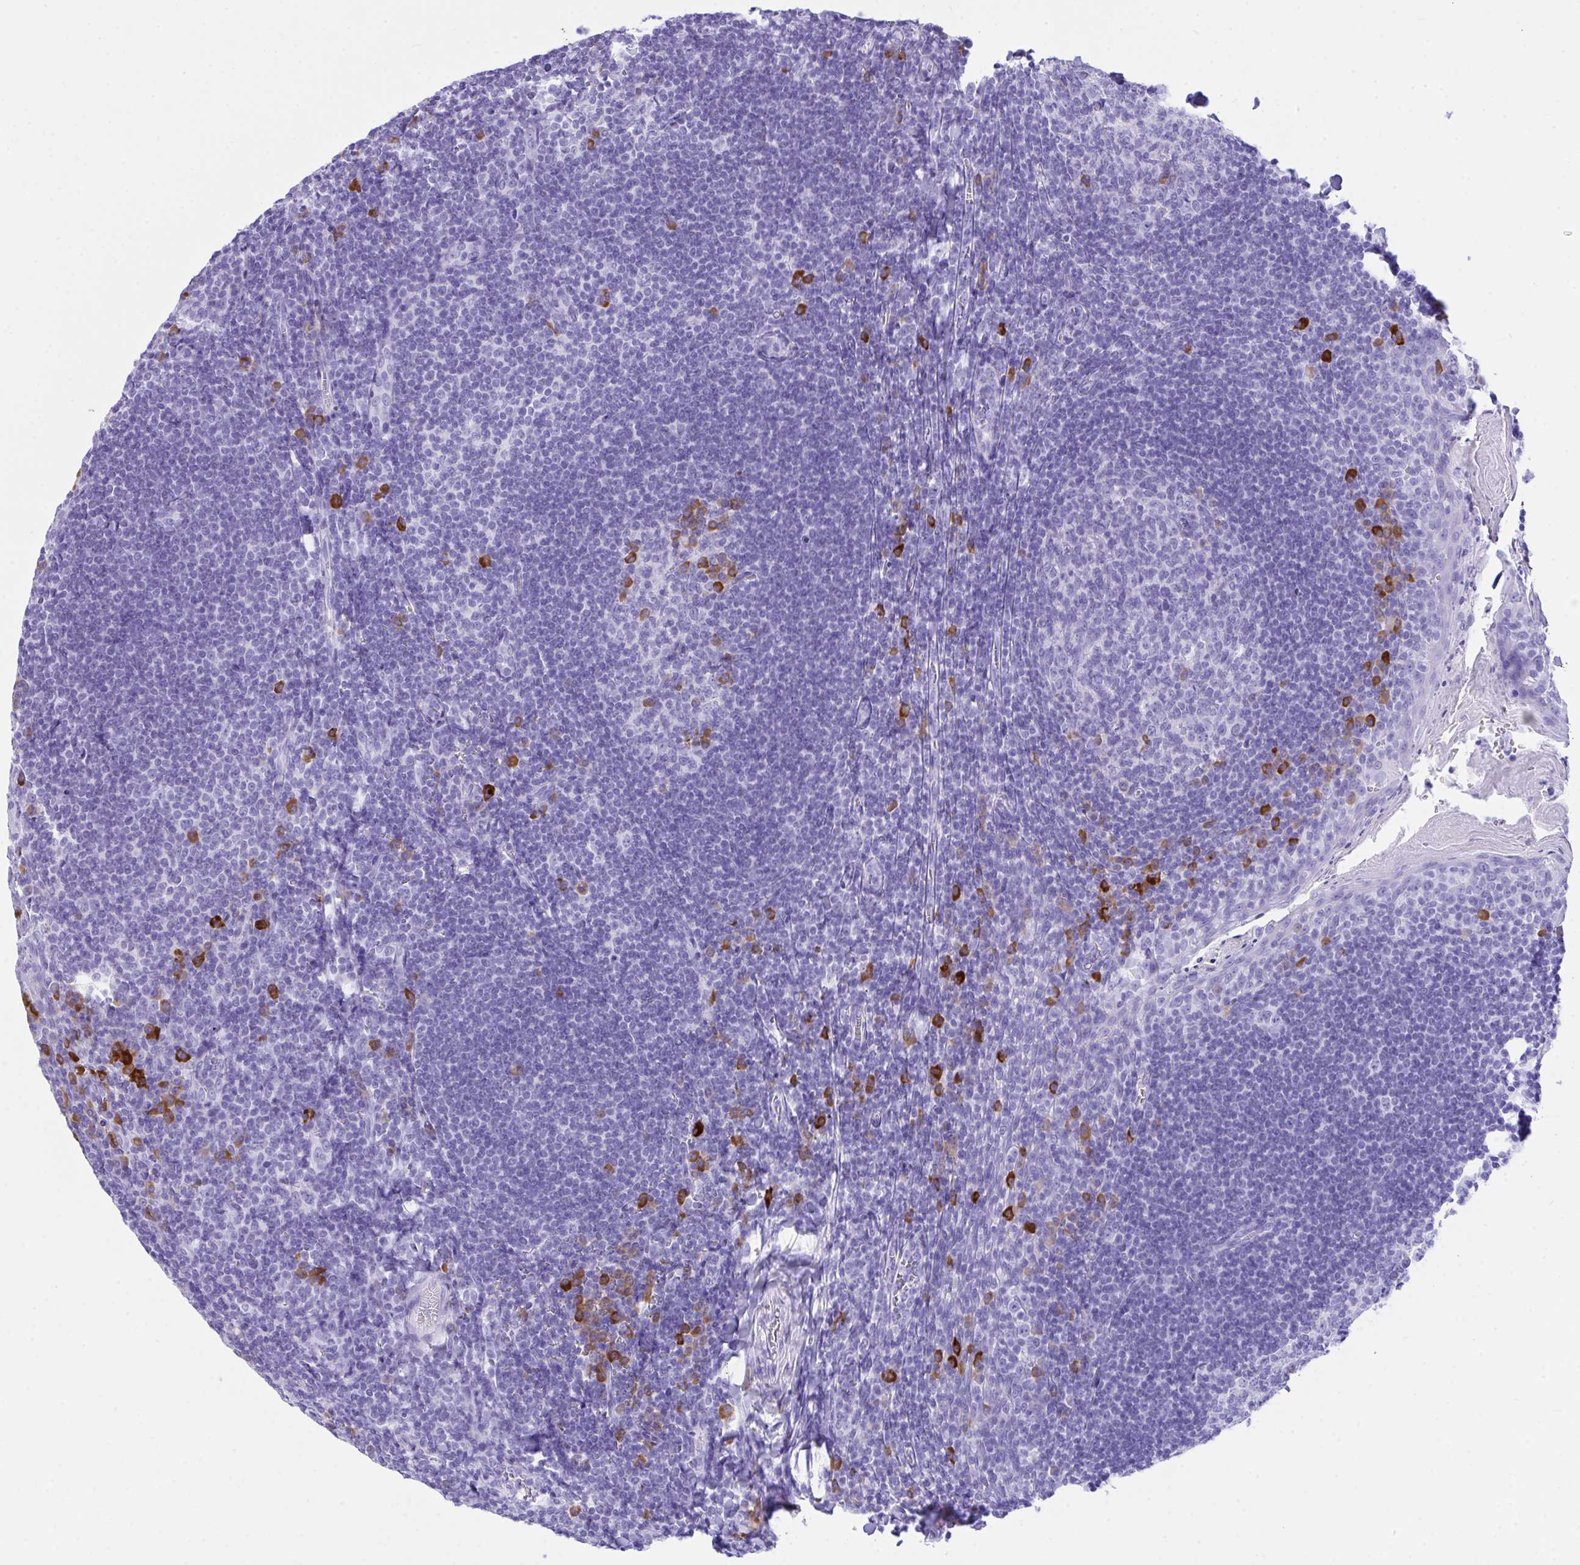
{"staining": {"intensity": "moderate", "quantity": "<25%", "location": "cytoplasmic/membranous"}, "tissue": "tonsil", "cell_type": "Germinal center cells", "image_type": "normal", "snomed": [{"axis": "morphology", "description": "Normal tissue, NOS"}, {"axis": "topography", "description": "Tonsil"}], "caption": "Brown immunohistochemical staining in benign tonsil reveals moderate cytoplasmic/membranous expression in about <25% of germinal center cells.", "gene": "BEST4", "patient": {"sex": "male", "age": 27}}